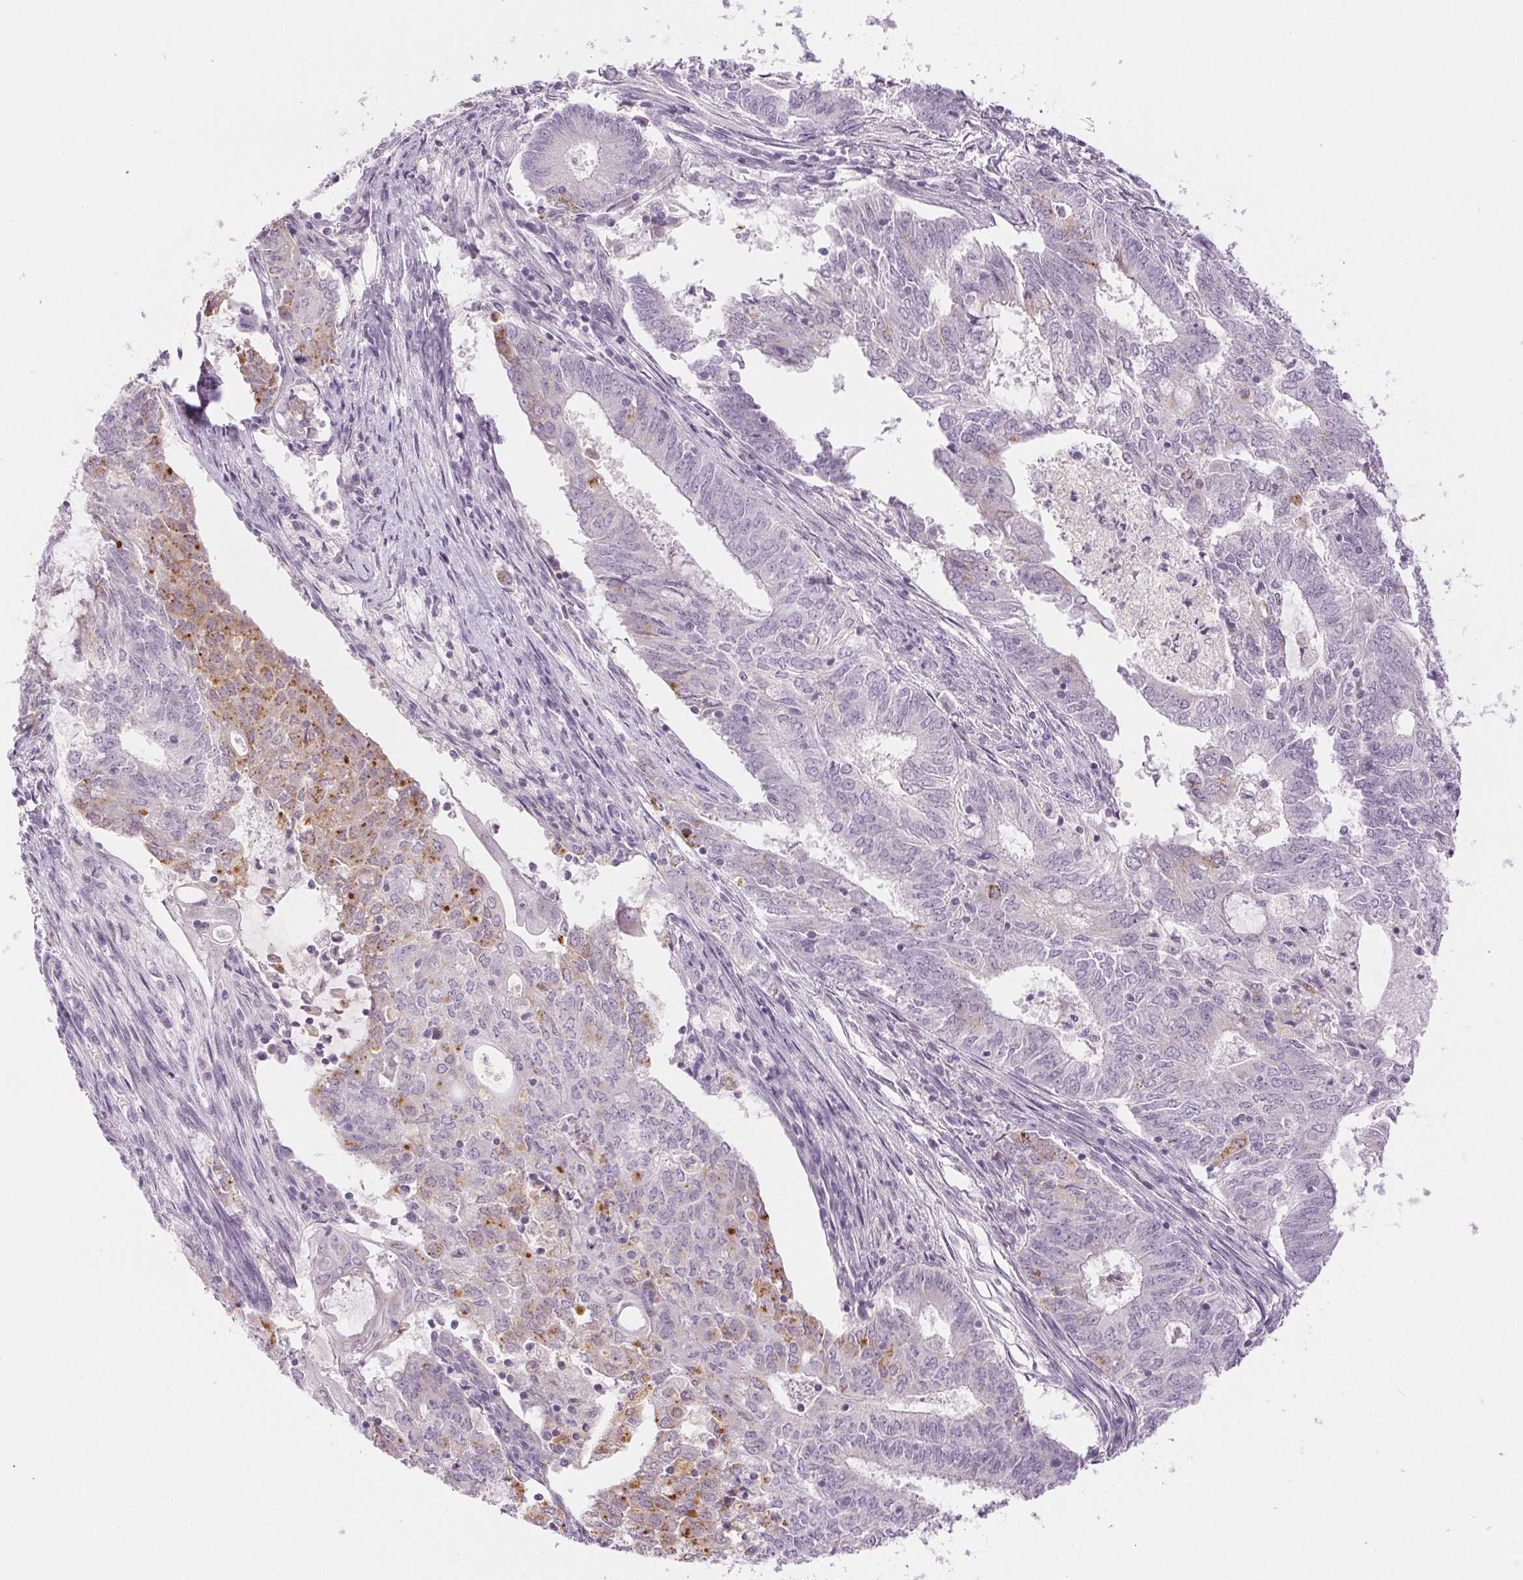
{"staining": {"intensity": "weak", "quantity": "<25%", "location": "cytoplasmic/membranous"}, "tissue": "endometrial cancer", "cell_type": "Tumor cells", "image_type": "cancer", "snomed": [{"axis": "morphology", "description": "Adenocarcinoma, NOS"}, {"axis": "topography", "description": "Endometrium"}], "caption": "Immunohistochemistry image of neoplastic tissue: human endometrial cancer (adenocarcinoma) stained with DAB (3,3'-diaminobenzidine) displays no significant protein staining in tumor cells.", "gene": "SLC5A2", "patient": {"sex": "female", "age": 62}}